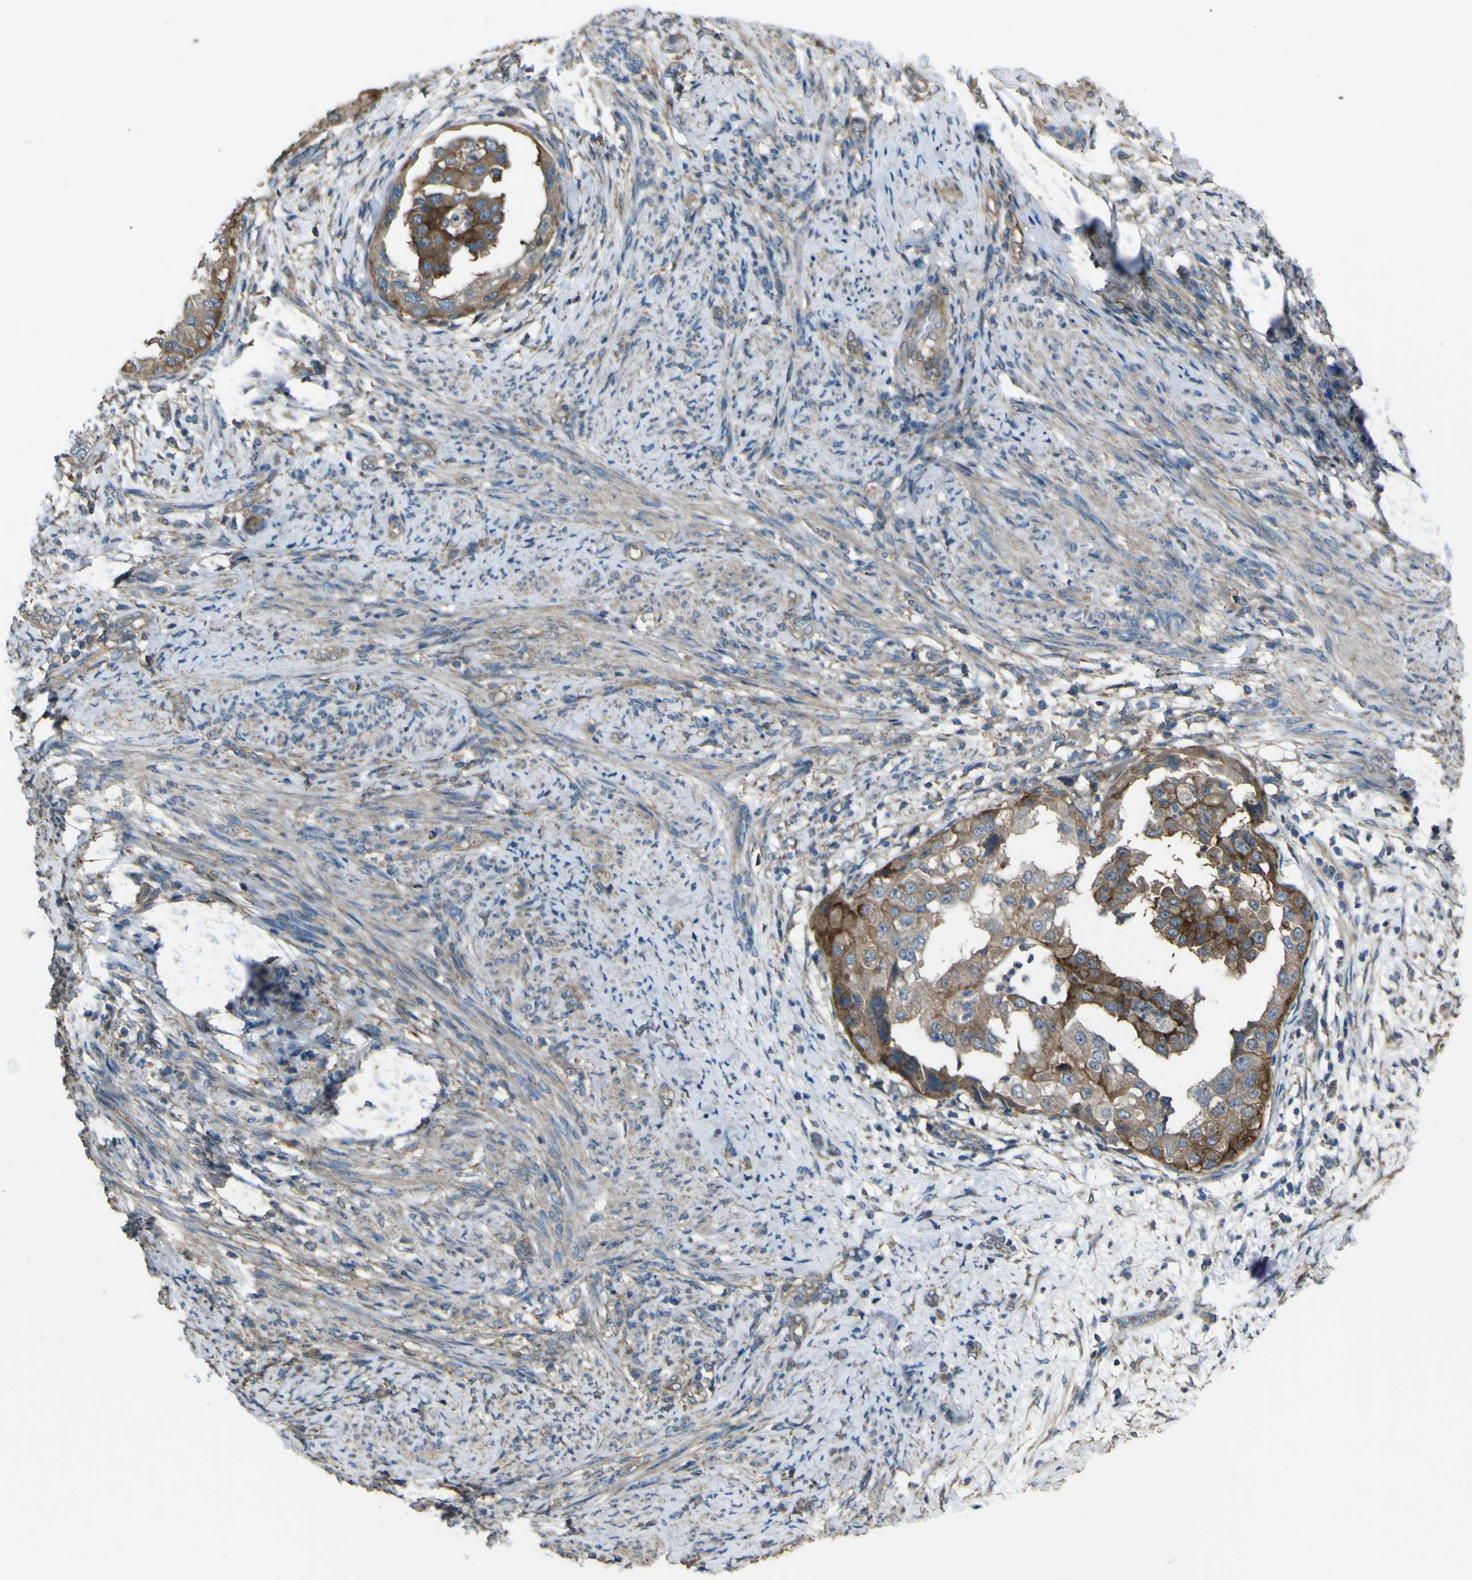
{"staining": {"intensity": "moderate", "quantity": ">75%", "location": "cytoplasmic/membranous"}, "tissue": "endometrial cancer", "cell_type": "Tumor cells", "image_type": "cancer", "snomed": [{"axis": "morphology", "description": "Adenocarcinoma, NOS"}, {"axis": "topography", "description": "Endometrium"}], "caption": "Protein expression analysis of human endometrial cancer (adenocarcinoma) reveals moderate cytoplasmic/membranous positivity in approximately >75% of tumor cells.", "gene": "NAALADL2", "patient": {"sex": "female", "age": 85}}